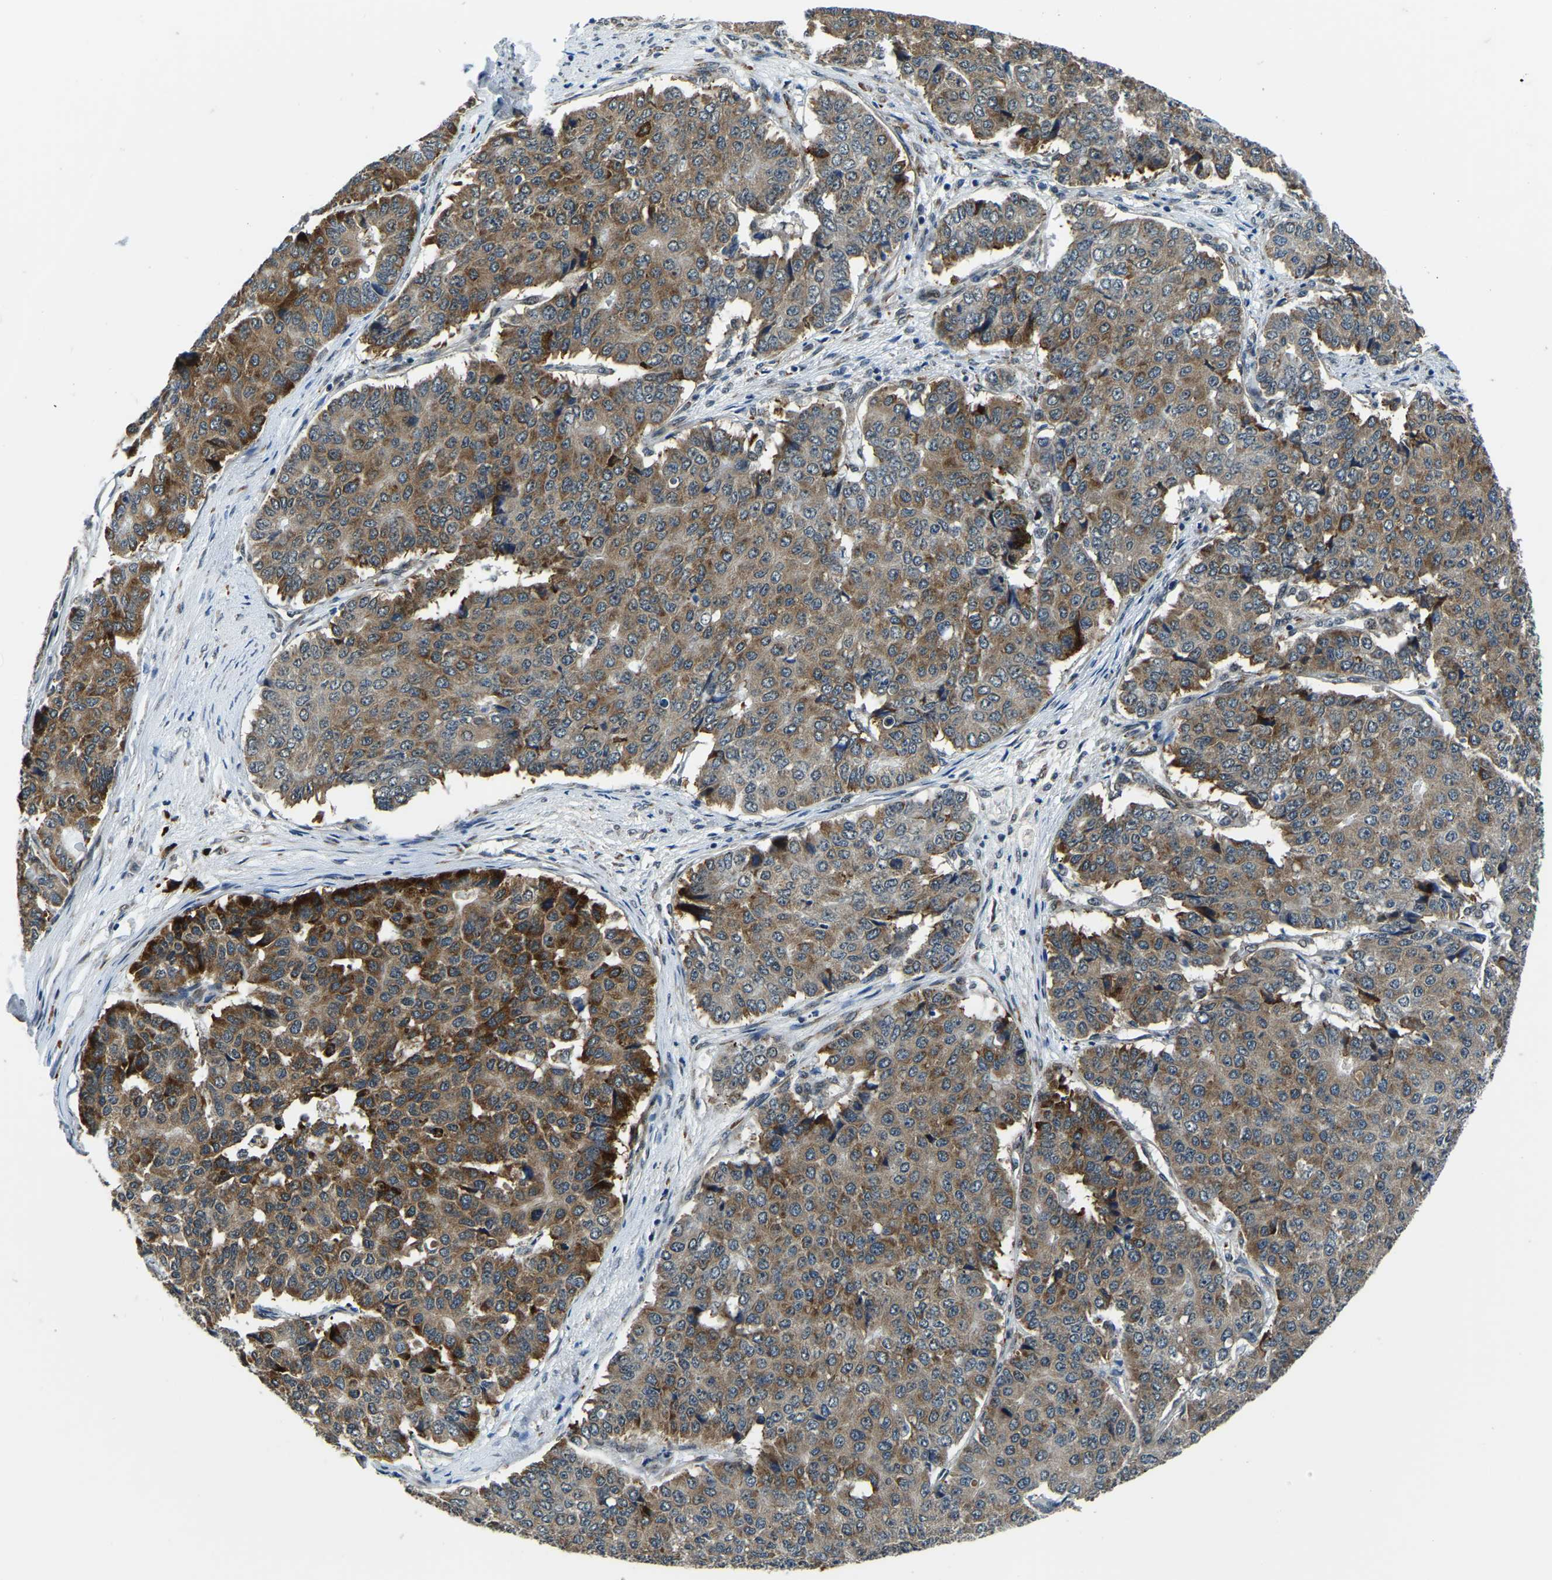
{"staining": {"intensity": "strong", "quantity": ">75%", "location": "cytoplasmic/membranous"}, "tissue": "pancreatic cancer", "cell_type": "Tumor cells", "image_type": "cancer", "snomed": [{"axis": "morphology", "description": "Adenocarcinoma, NOS"}, {"axis": "topography", "description": "Pancreas"}], "caption": "Human adenocarcinoma (pancreatic) stained with a protein marker demonstrates strong staining in tumor cells.", "gene": "ING2", "patient": {"sex": "male", "age": 50}}